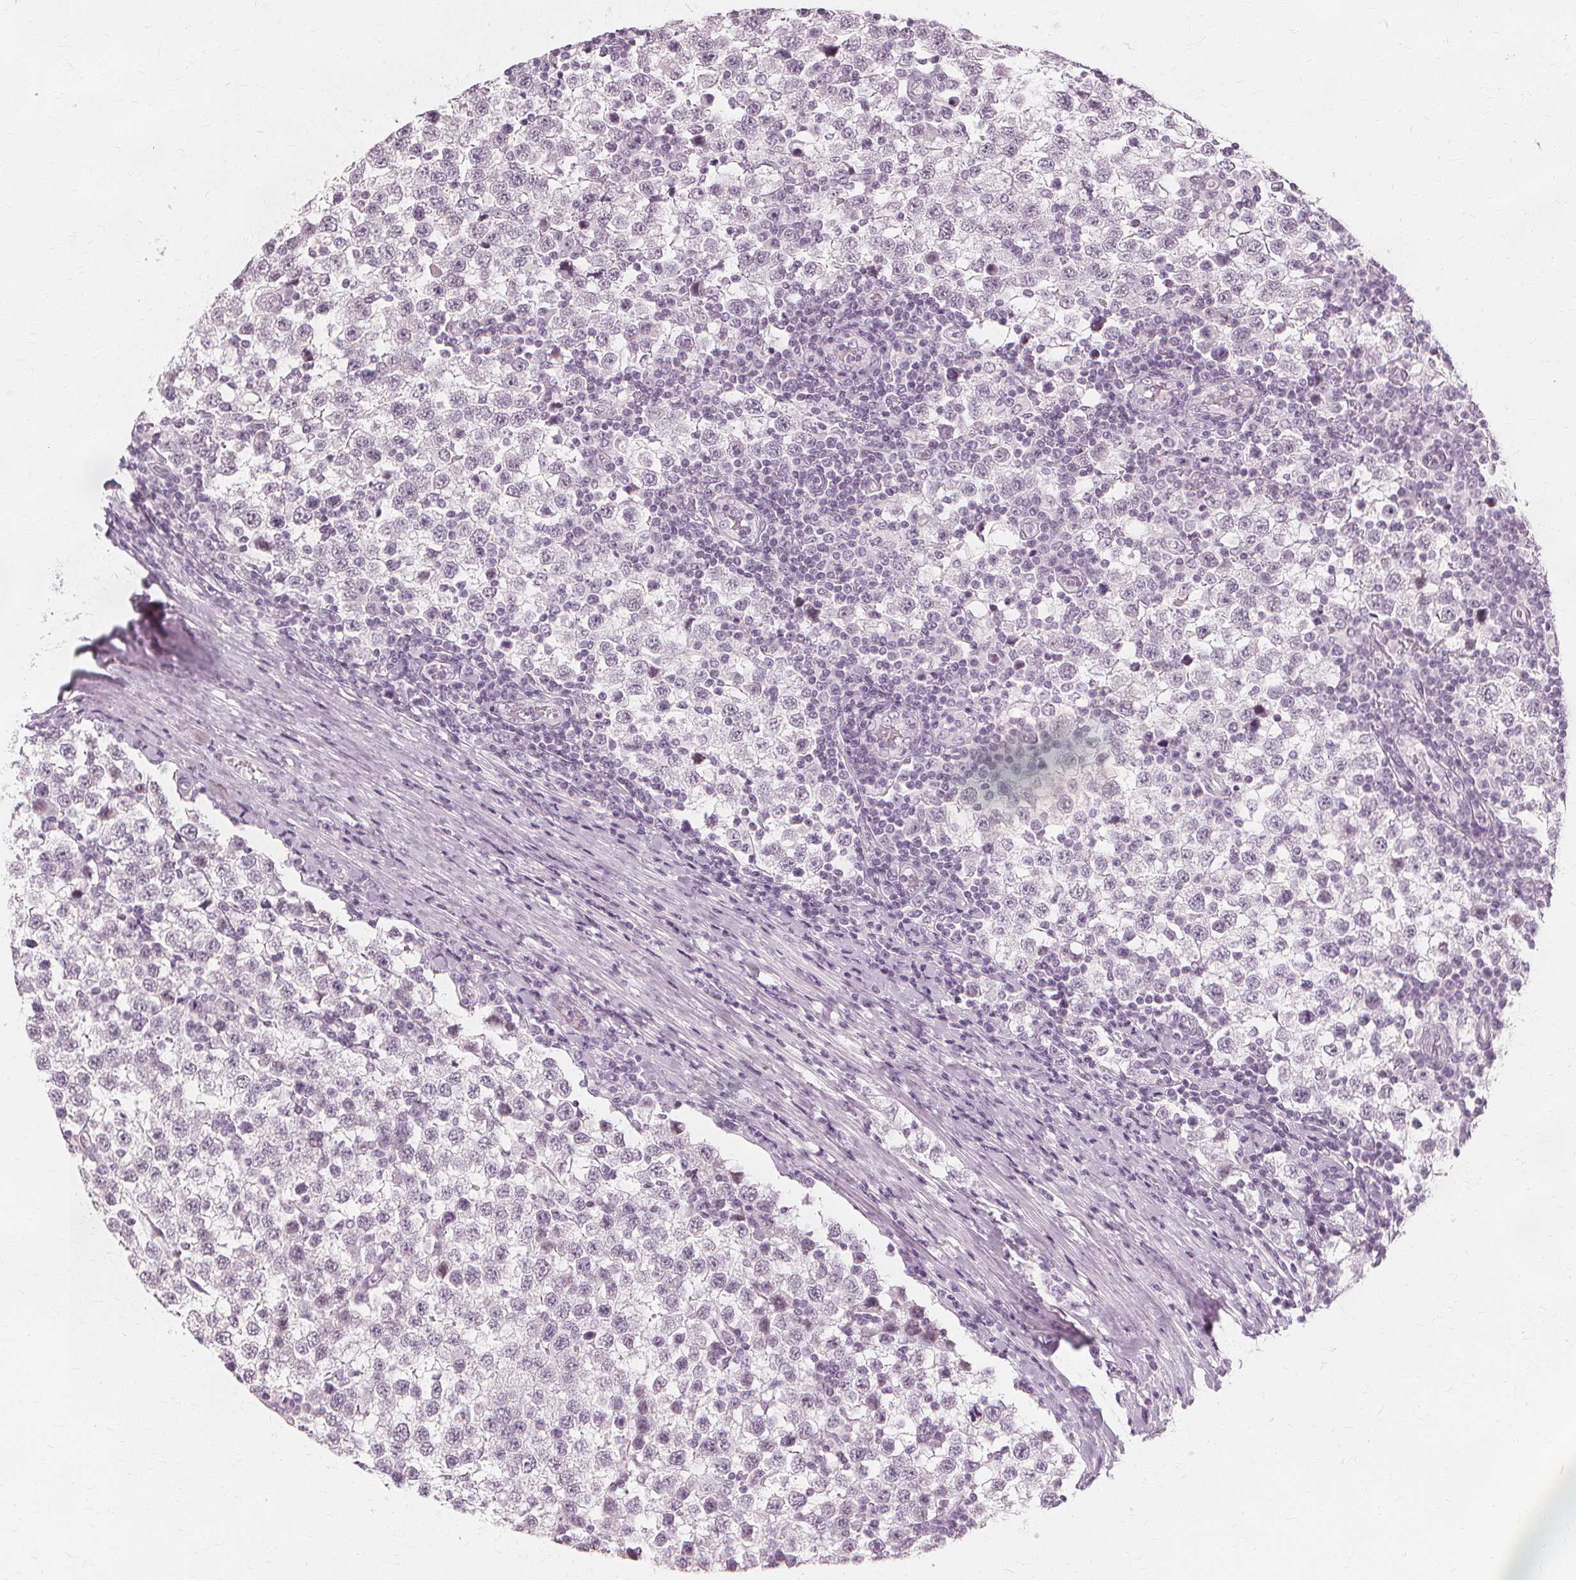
{"staining": {"intensity": "negative", "quantity": "none", "location": "none"}, "tissue": "testis cancer", "cell_type": "Tumor cells", "image_type": "cancer", "snomed": [{"axis": "morphology", "description": "Seminoma, NOS"}, {"axis": "topography", "description": "Testis"}], "caption": "This is an immunohistochemistry (IHC) photomicrograph of human testis cancer. There is no positivity in tumor cells.", "gene": "NXPE1", "patient": {"sex": "male", "age": 34}}